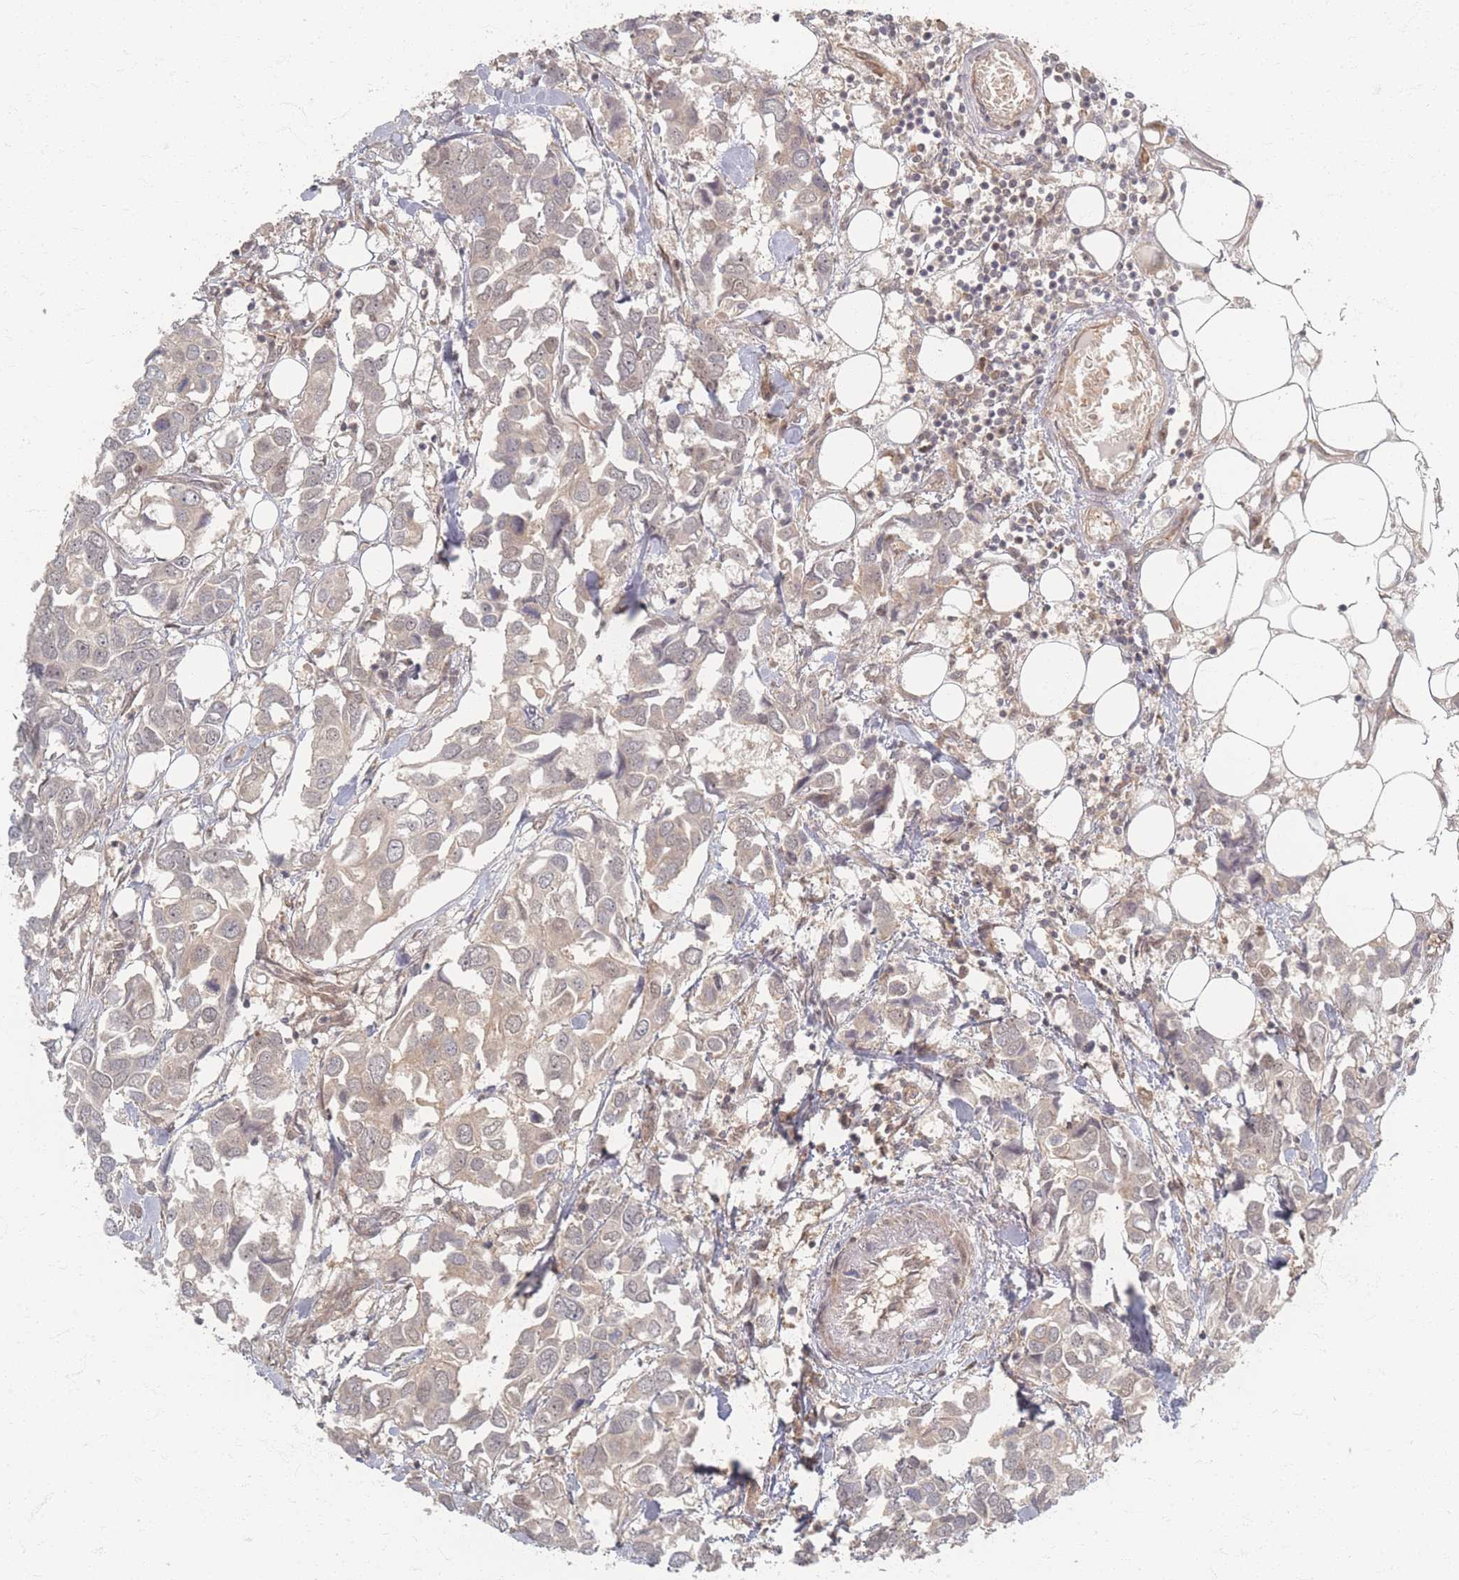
{"staining": {"intensity": "weak", "quantity": ">75%", "location": "cytoplasmic/membranous"}, "tissue": "breast cancer", "cell_type": "Tumor cells", "image_type": "cancer", "snomed": [{"axis": "morphology", "description": "Duct carcinoma"}, {"axis": "topography", "description": "Breast"}], "caption": "Immunohistochemistry photomicrograph of invasive ductal carcinoma (breast) stained for a protein (brown), which reveals low levels of weak cytoplasmic/membranous staining in about >75% of tumor cells.", "gene": "PSMD9", "patient": {"sex": "female", "age": 83}}